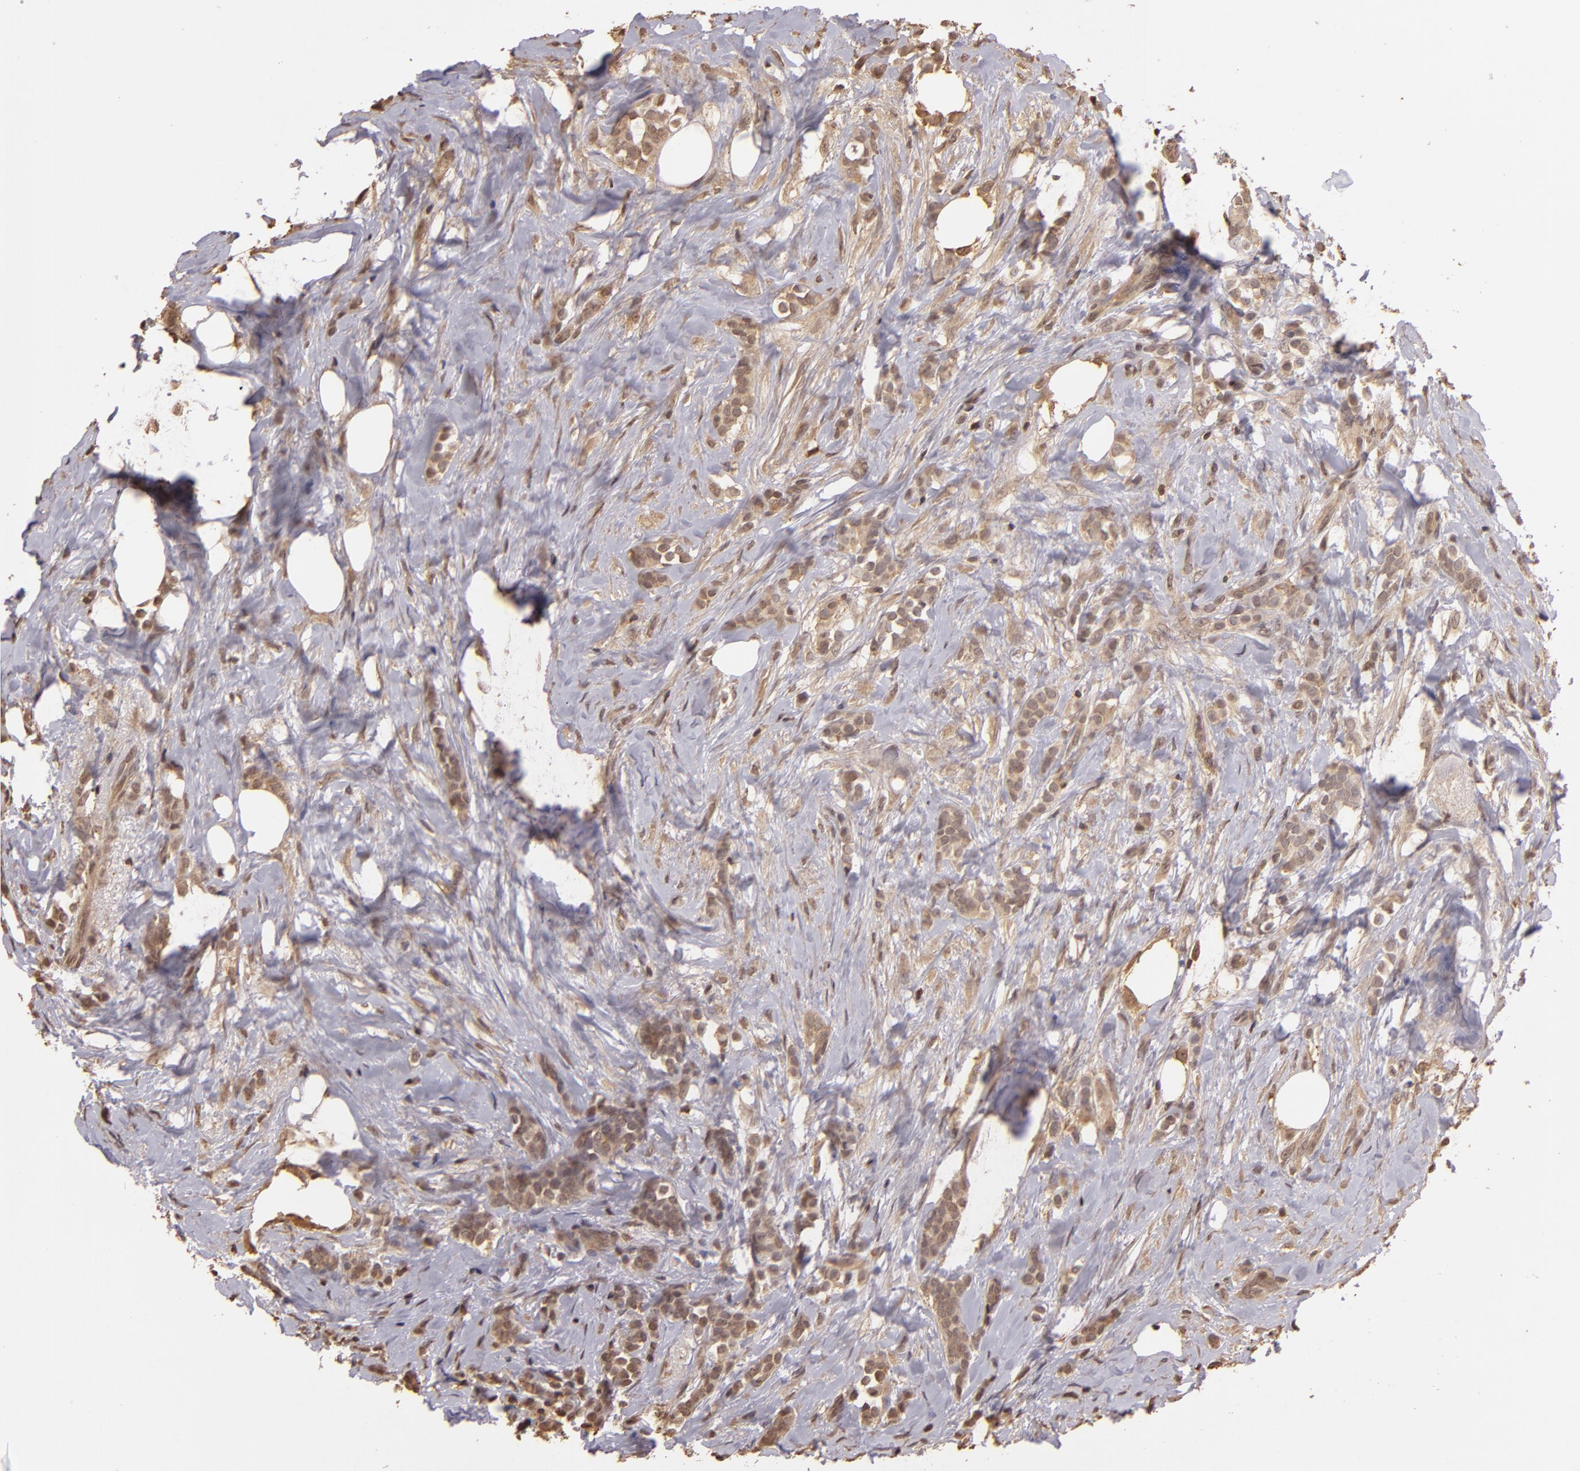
{"staining": {"intensity": "weak", "quantity": ">75%", "location": "cytoplasmic/membranous"}, "tissue": "breast cancer", "cell_type": "Tumor cells", "image_type": "cancer", "snomed": [{"axis": "morphology", "description": "Lobular carcinoma"}, {"axis": "topography", "description": "Breast"}], "caption": "Human breast cancer (lobular carcinoma) stained with a protein marker exhibits weak staining in tumor cells.", "gene": "ARPC2", "patient": {"sex": "female", "age": 56}}